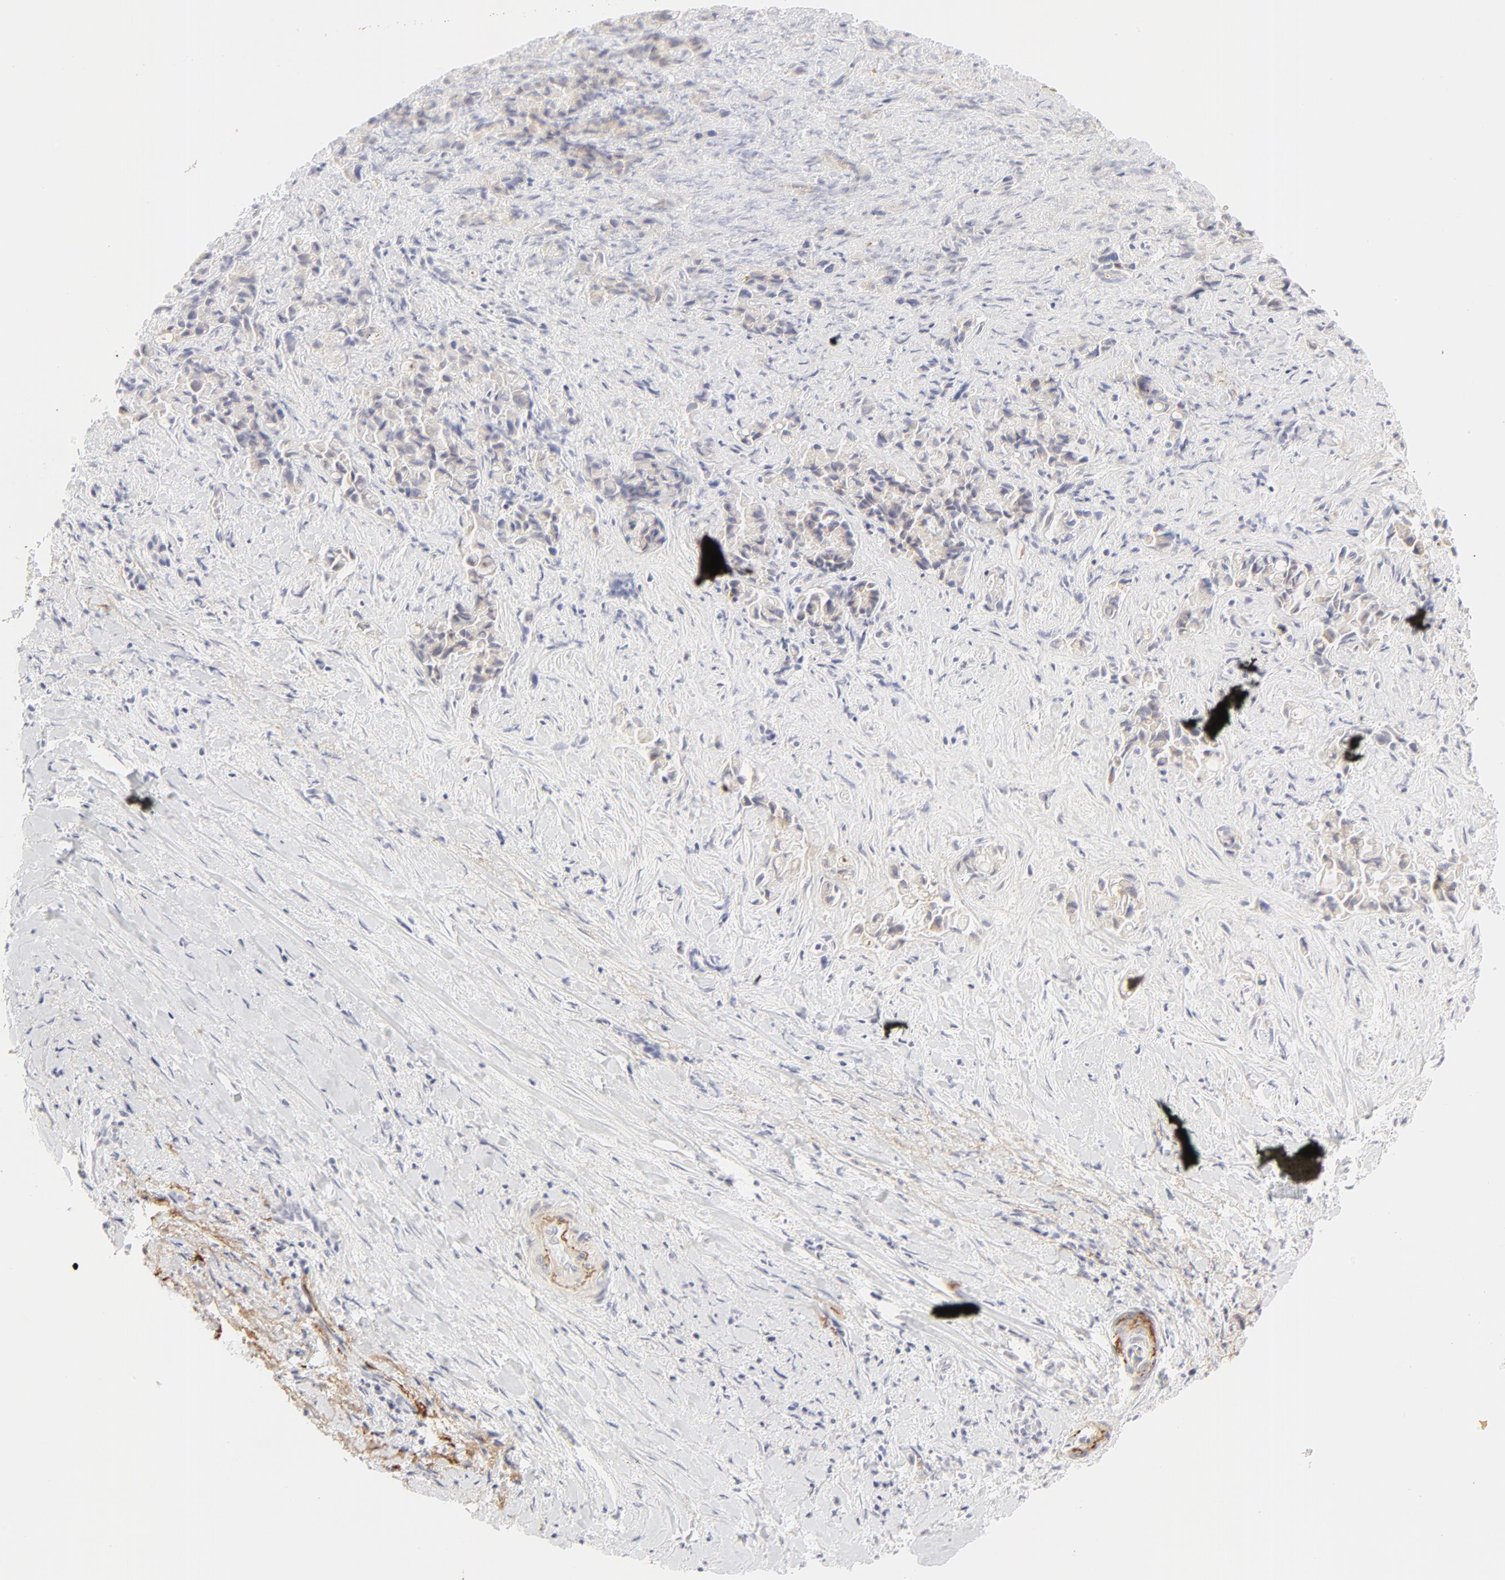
{"staining": {"intensity": "negative", "quantity": "none", "location": "none"}, "tissue": "liver cancer", "cell_type": "Tumor cells", "image_type": "cancer", "snomed": [{"axis": "morphology", "description": "Cholangiocarcinoma"}, {"axis": "topography", "description": "Liver"}], "caption": "There is no significant expression in tumor cells of liver cancer.", "gene": "NPNT", "patient": {"sex": "male", "age": 57}}